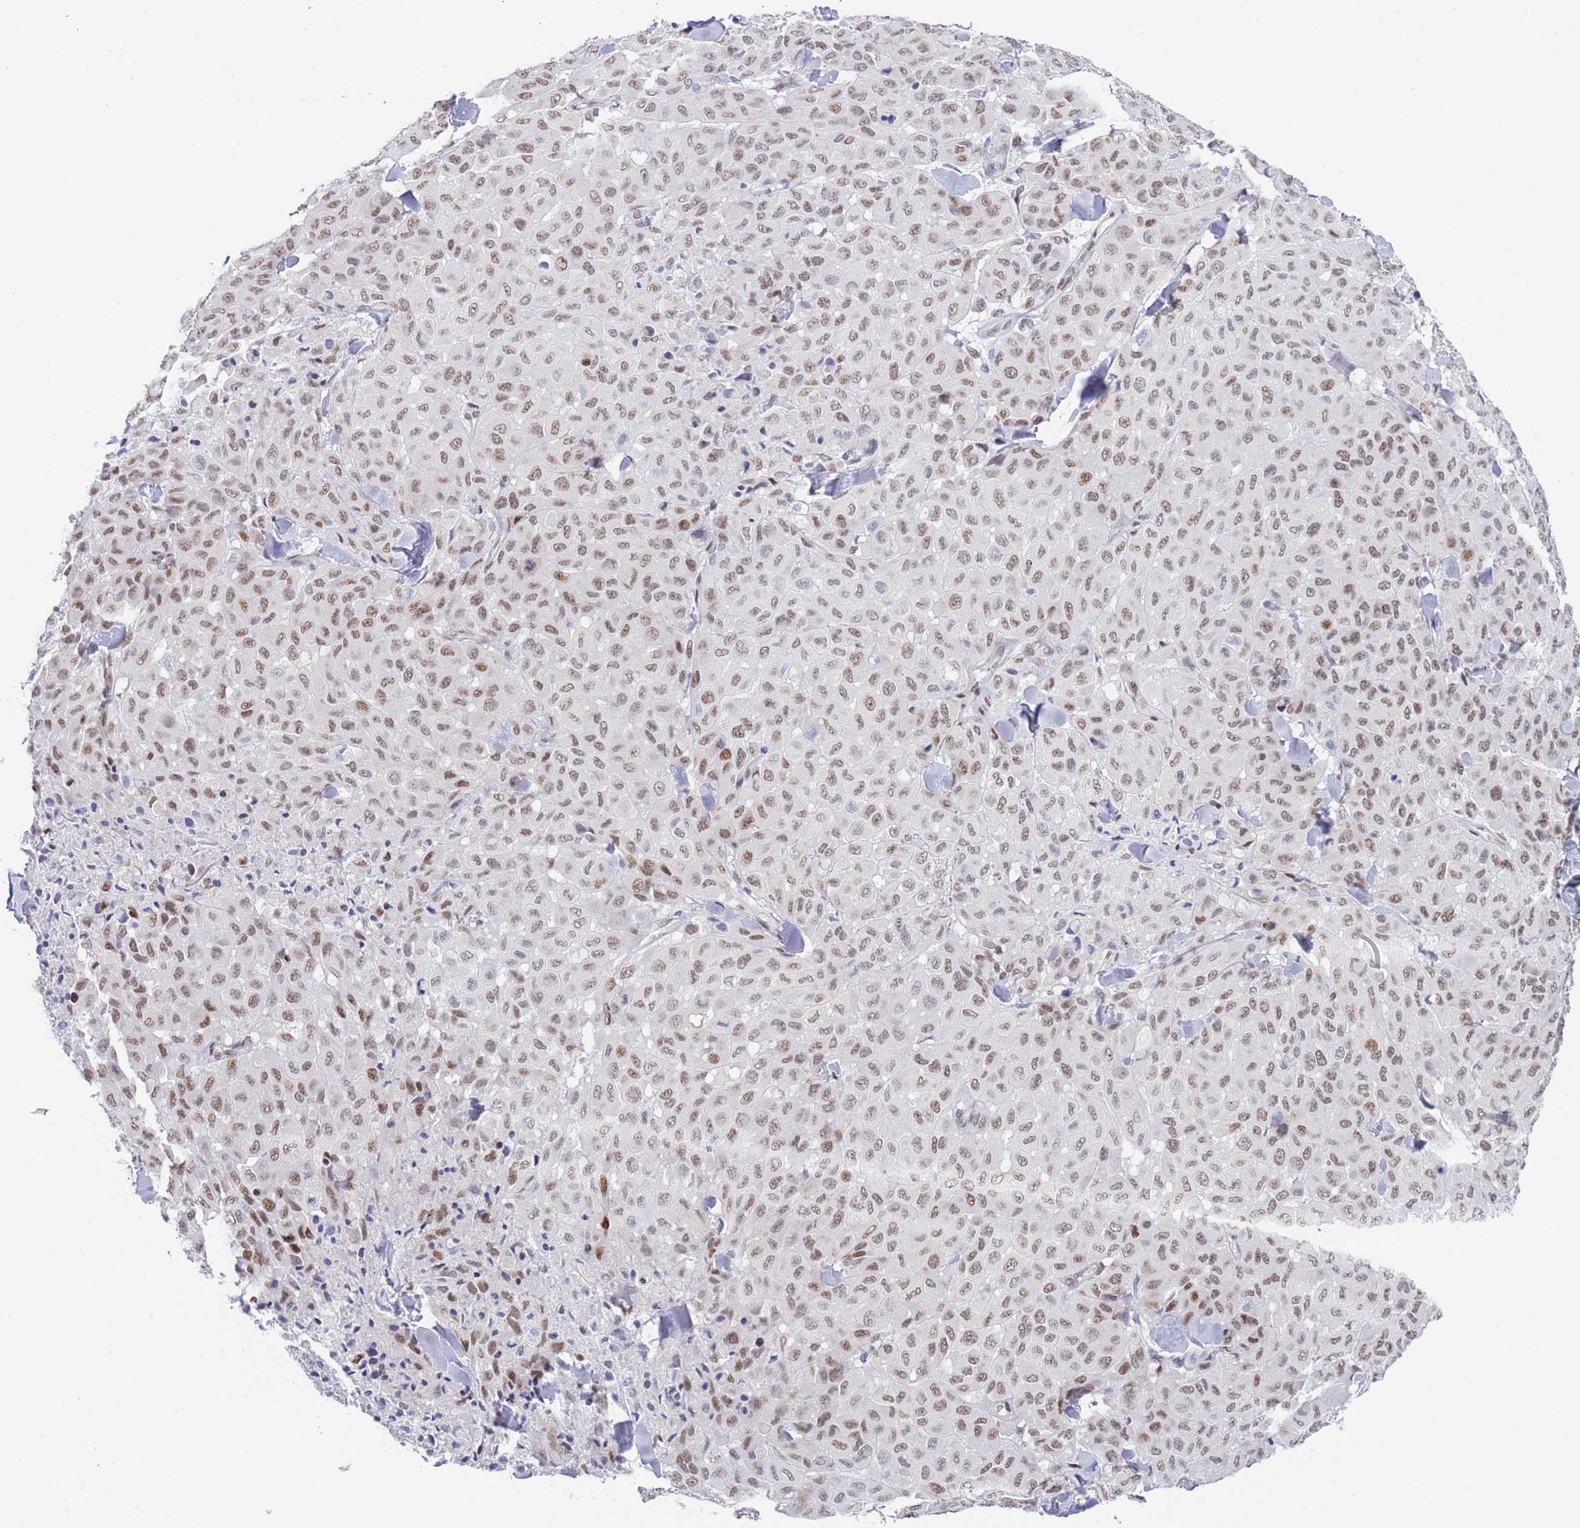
{"staining": {"intensity": "moderate", "quantity": ">75%", "location": "nuclear"}, "tissue": "melanoma", "cell_type": "Tumor cells", "image_type": "cancer", "snomed": [{"axis": "morphology", "description": "Malignant melanoma, Metastatic site"}, {"axis": "topography", "description": "Skin"}], "caption": "A high-resolution image shows IHC staining of malignant melanoma (metastatic site), which reveals moderate nuclear positivity in approximately >75% of tumor cells.", "gene": "ZNF382", "patient": {"sex": "female", "age": 81}}